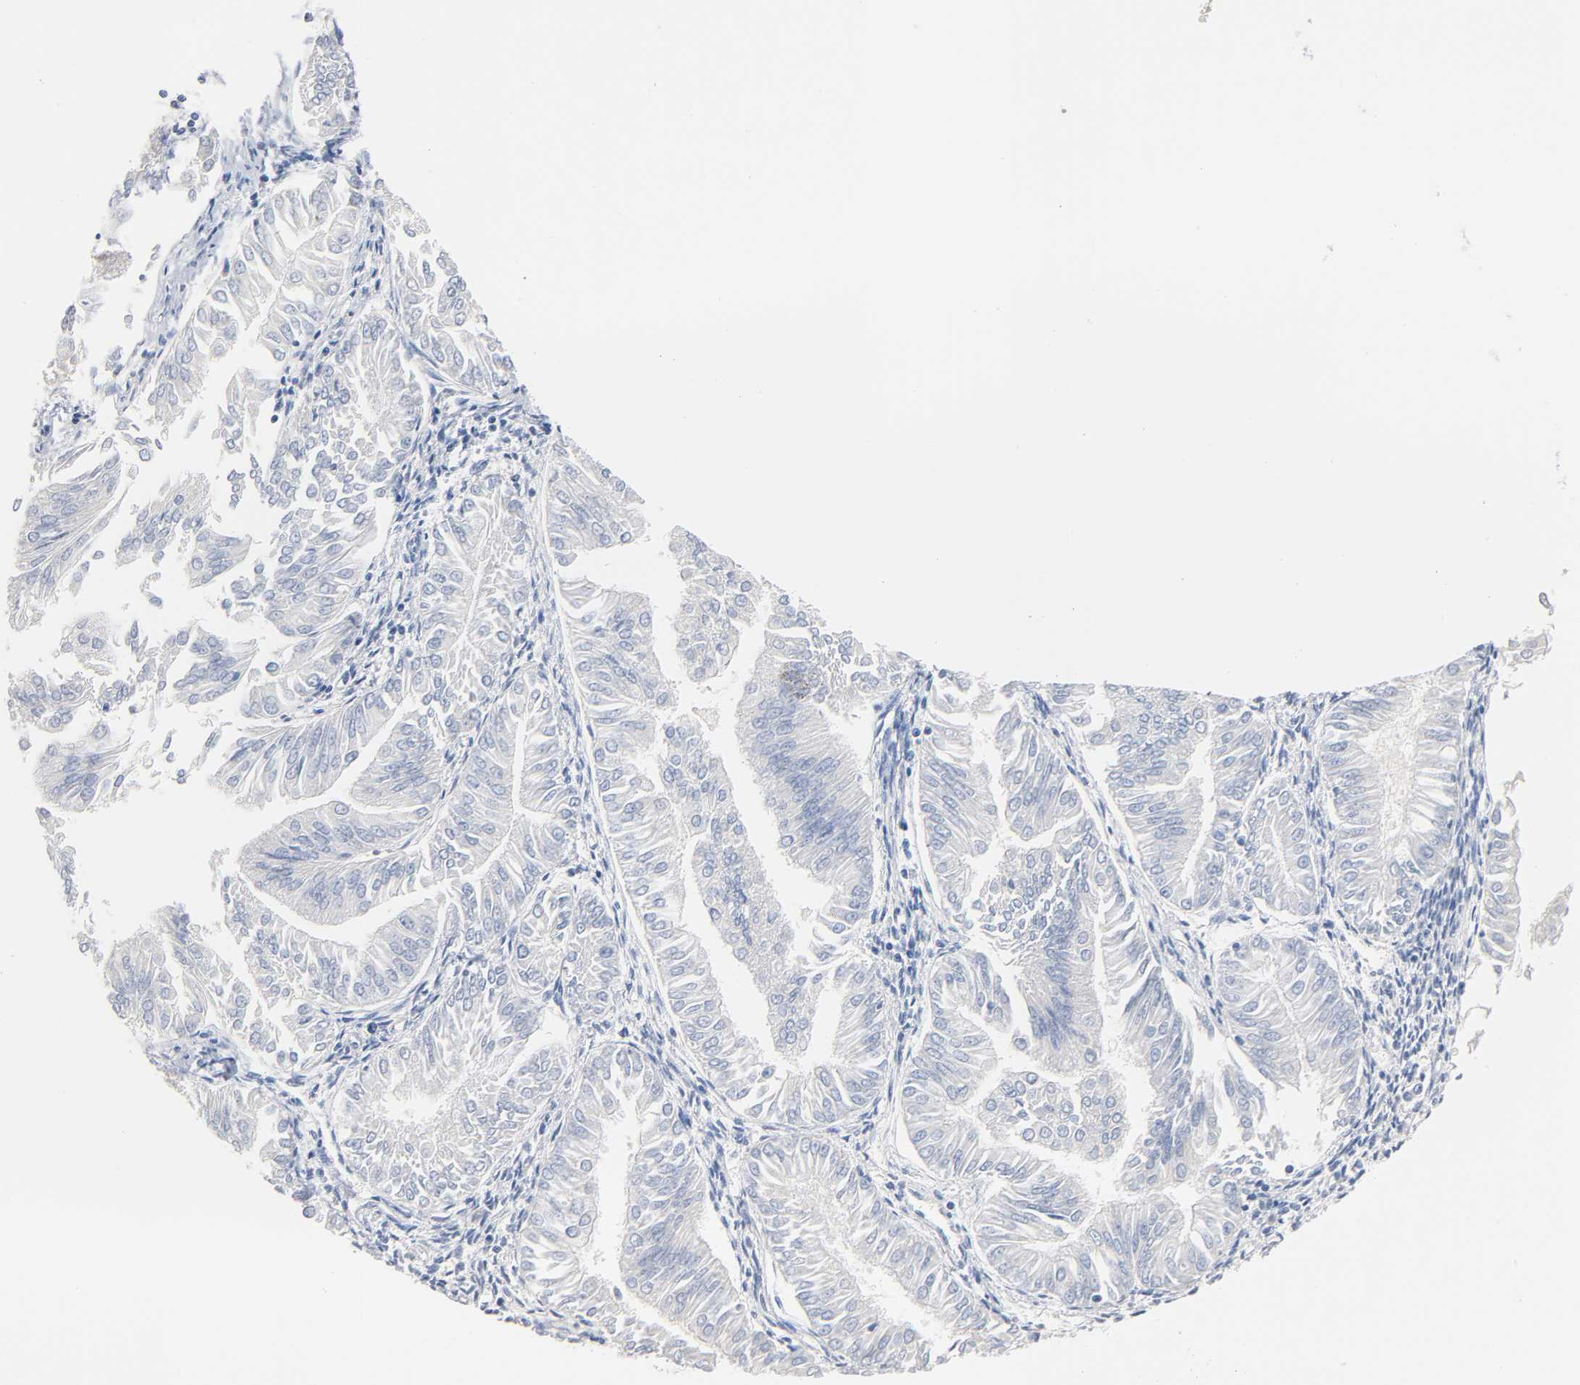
{"staining": {"intensity": "negative", "quantity": "none", "location": "none"}, "tissue": "endometrial cancer", "cell_type": "Tumor cells", "image_type": "cancer", "snomed": [{"axis": "morphology", "description": "Adenocarcinoma, NOS"}, {"axis": "topography", "description": "Endometrium"}], "caption": "Endometrial cancer stained for a protein using immunohistochemistry (IHC) demonstrates no staining tumor cells.", "gene": "MALT1", "patient": {"sex": "female", "age": 53}}